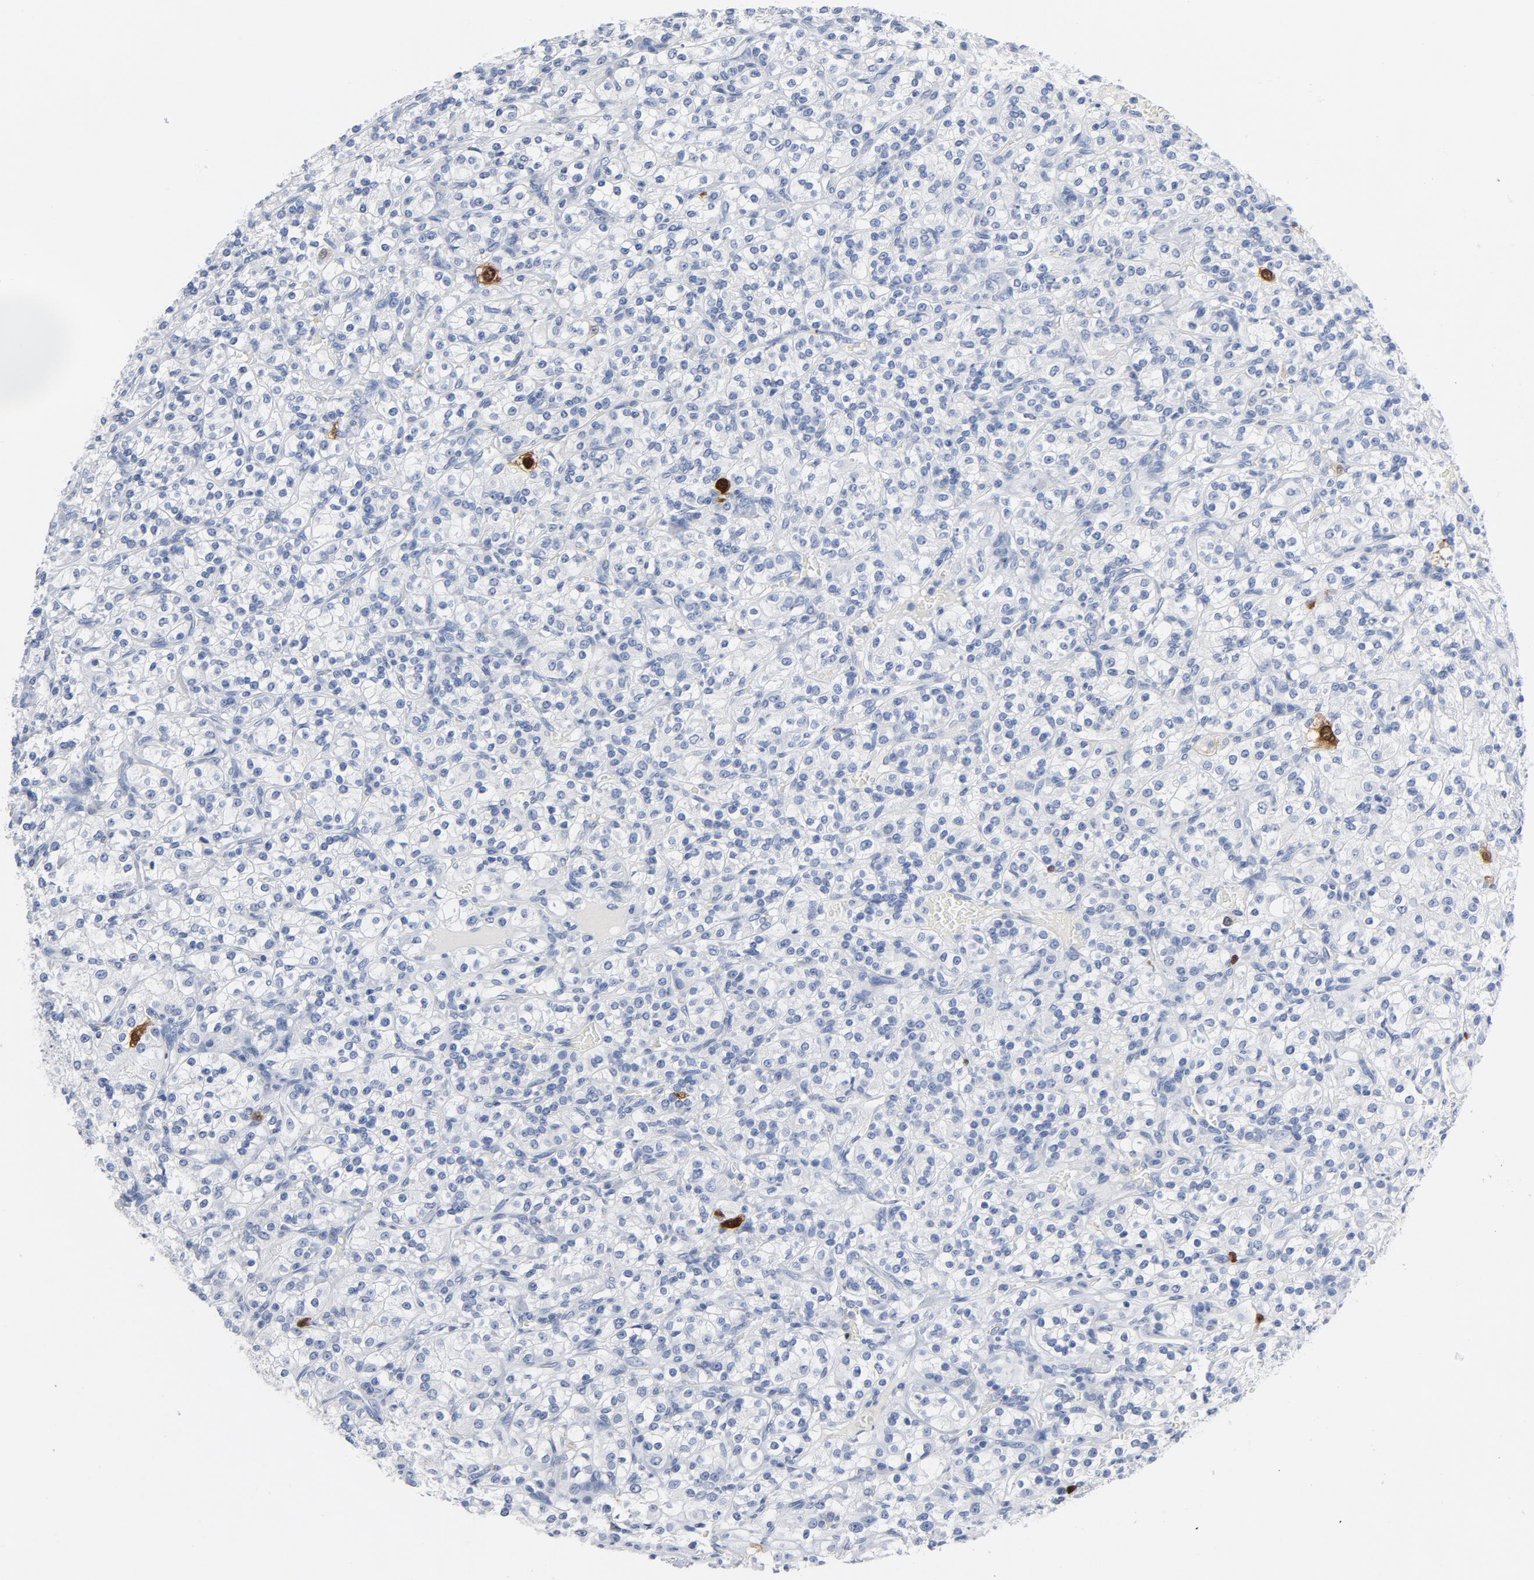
{"staining": {"intensity": "strong", "quantity": "<25%", "location": "nuclear"}, "tissue": "renal cancer", "cell_type": "Tumor cells", "image_type": "cancer", "snomed": [{"axis": "morphology", "description": "Adenocarcinoma, NOS"}, {"axis": "topography", "description": "Kidney"}], "caption": "Brown immunohistochemical staining in human renal cancer exhibits strong nuclear staining in approximately <25% of tumor cells. (IHC, brightfield microscopy, high magnification).", "gene": "CDC20", "patient": {"sex": "male", "age": 77}}